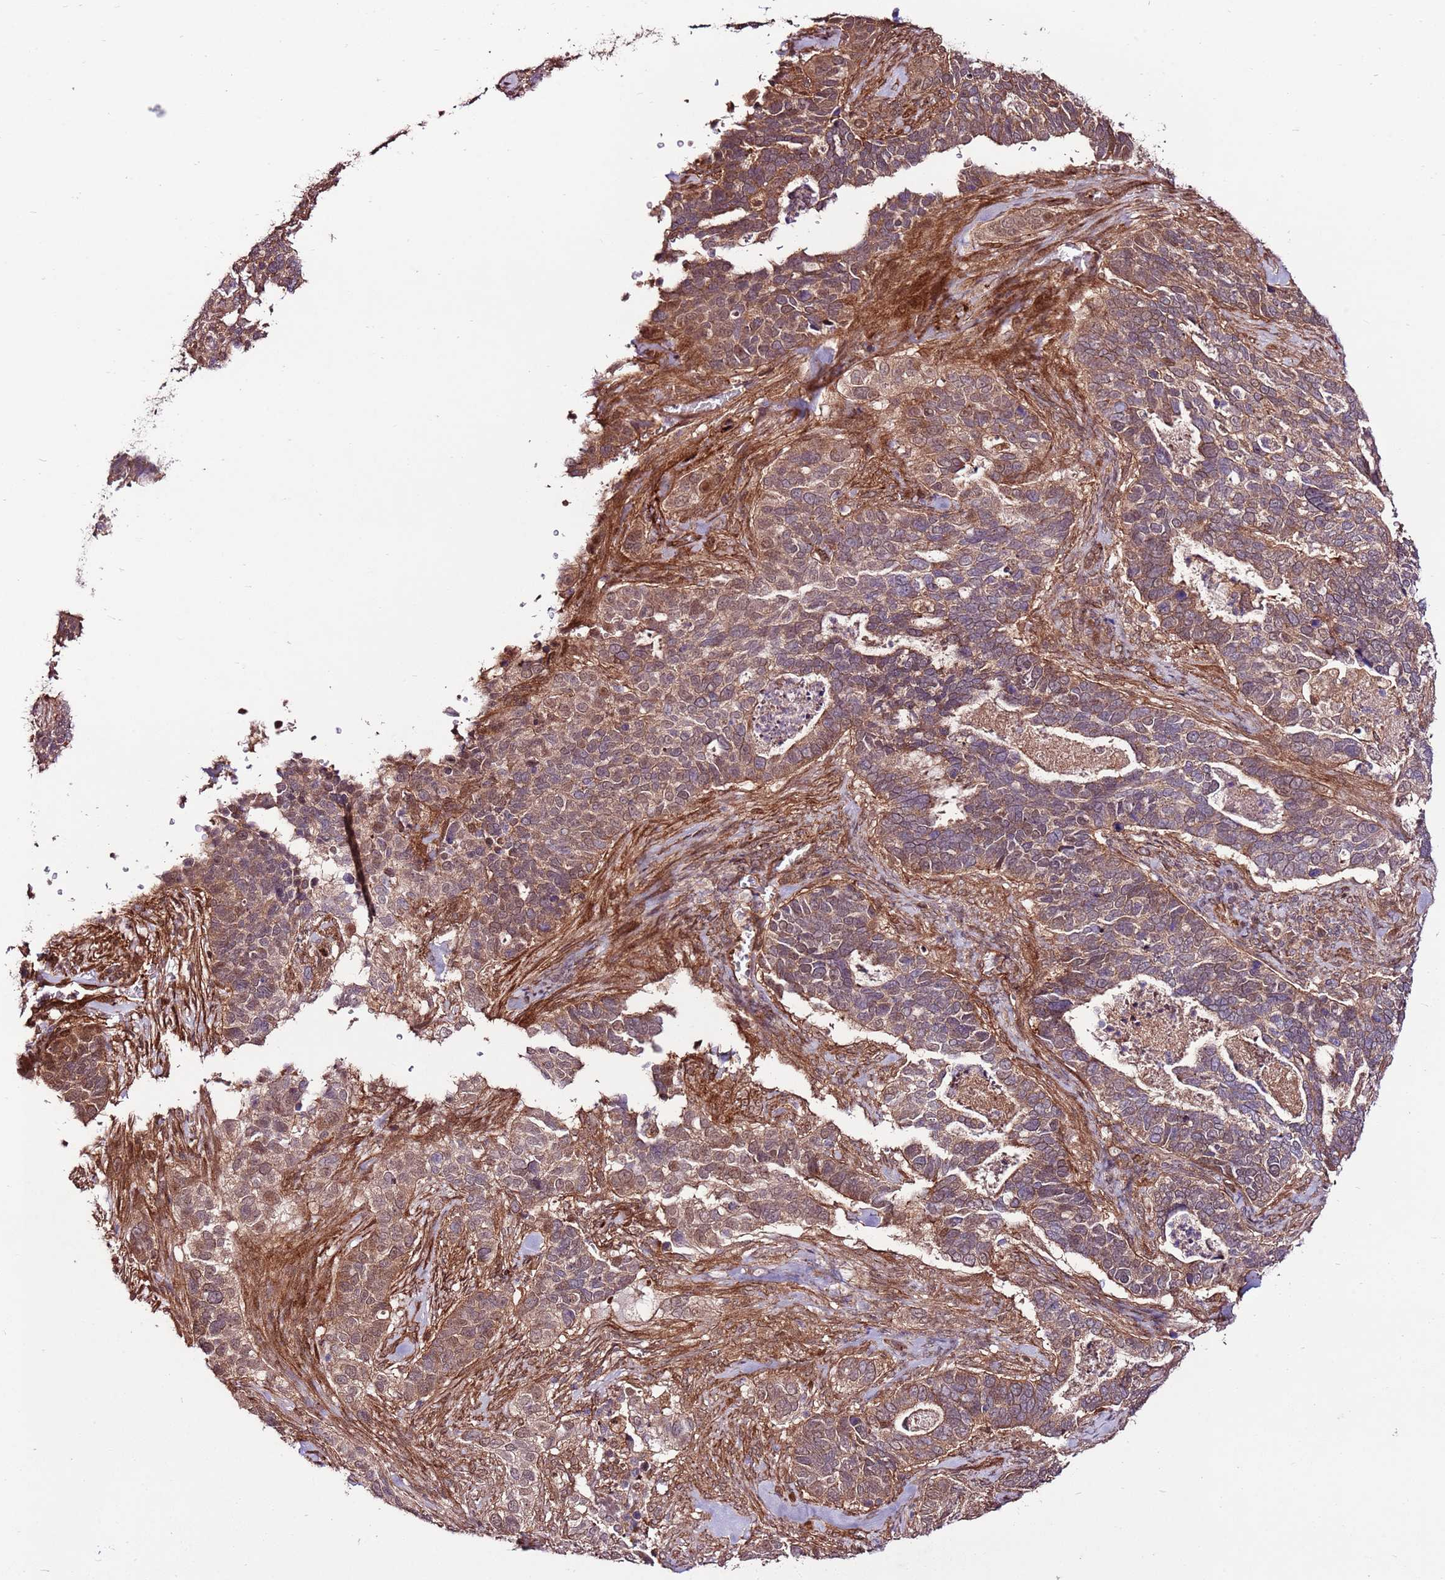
{"staining": {"intensity": "moderate", "quantity": ">75%", "location": "cytoplasmic/membranous,nuclear"}, "tissue": "cervical cancer", "cell_type": "Tumor cells", "image_type": "cancer", "snomed": [{"axis": "morphology", "description": "Squamous cell carcinoma, NOS"}, {"axis": "topography", "description": "Cervix"}], "caption": "Cervical cancer tissue reveals moderate cytoplasmic/membranous and nuclear positivity in about >75% of tumor cells, visualized by immunohistochemistry.", "gene": "CCDC112", "patient": {"sex": "female", "age": 38}}